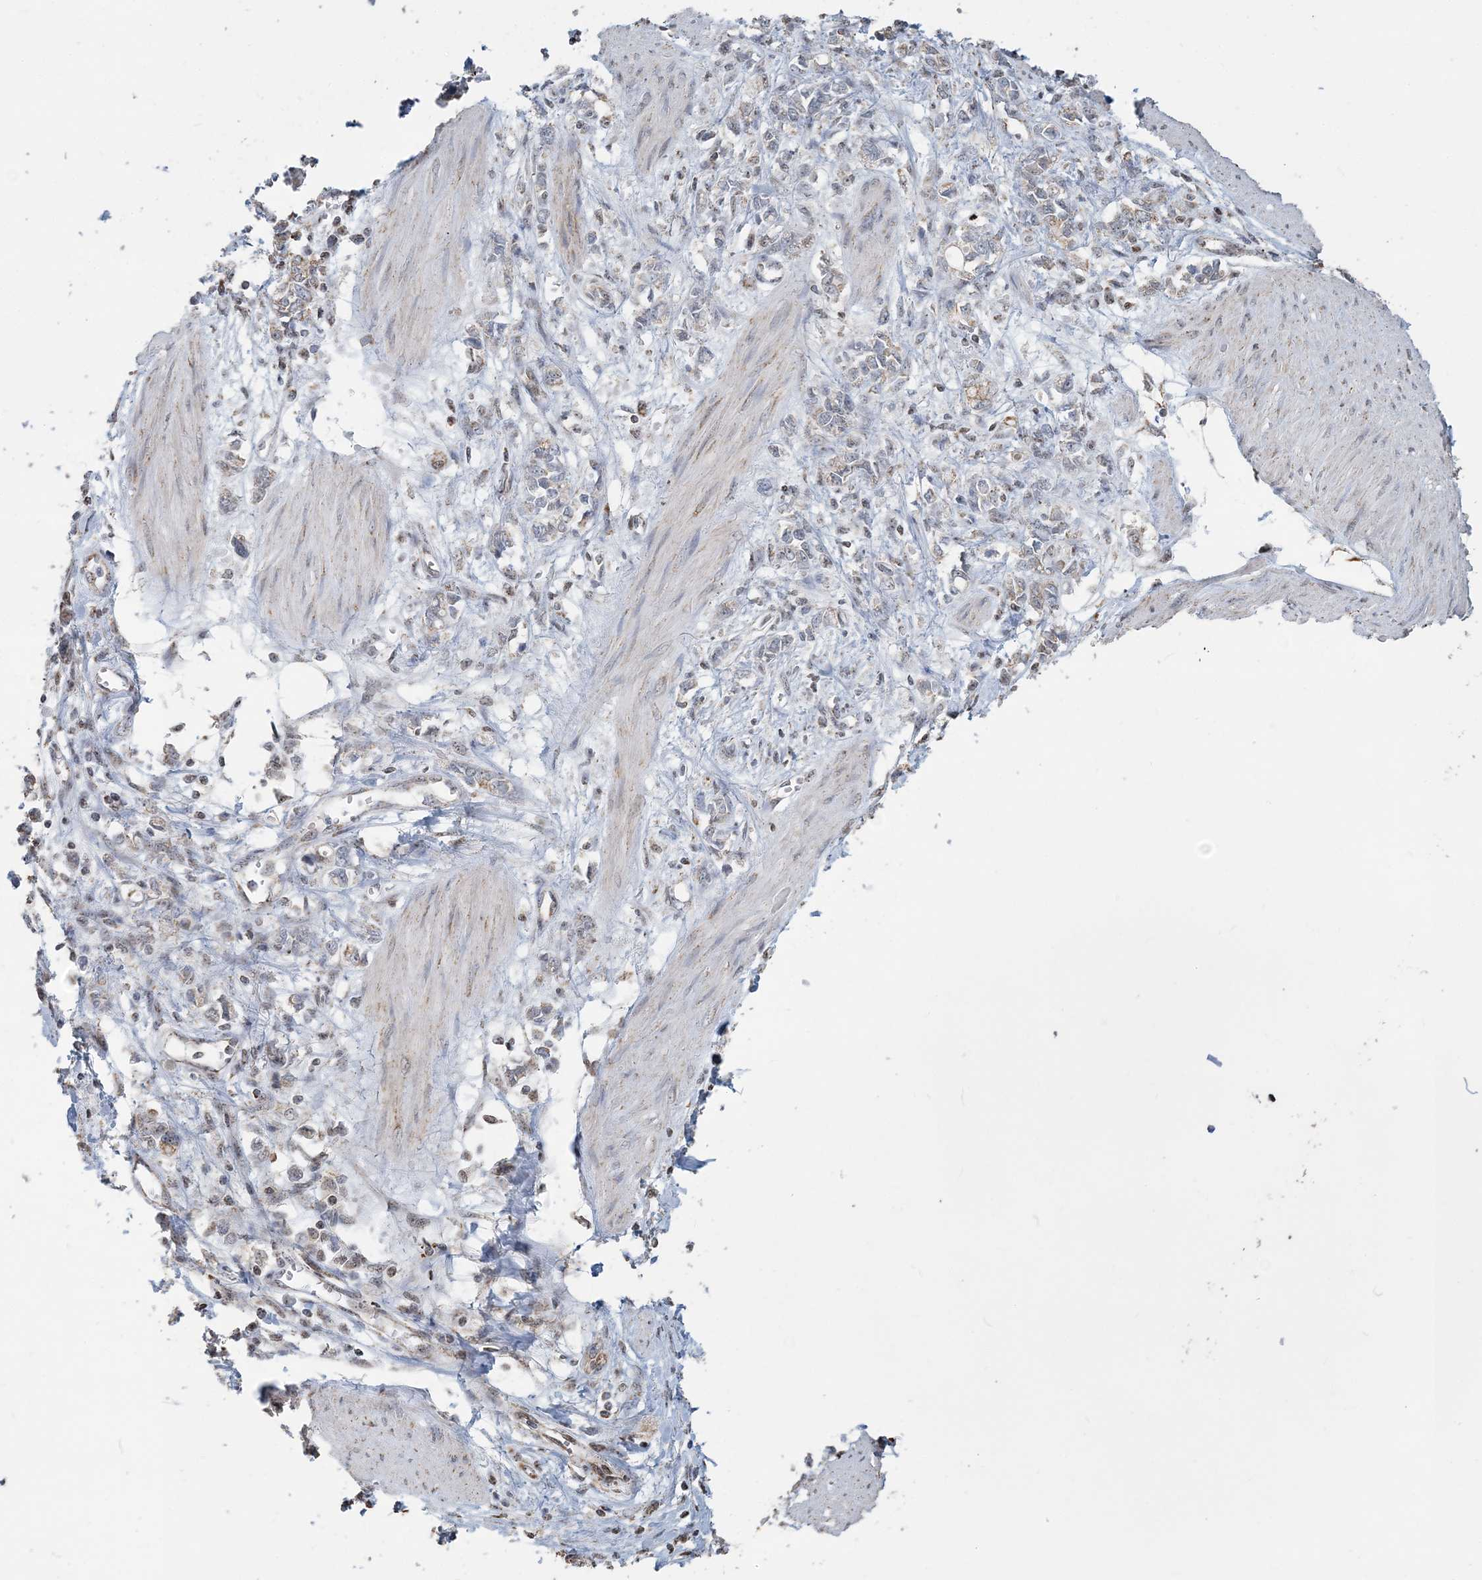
{"staining": {"intensity": "weak", "quantity": "25%-75%", "location": "cytoplasmic/membranous"}, "tissue": "stomach cancer", "cell_type": "Tumor cells", "image_type": "cancer", "snomed": [{"axis": "morphology", "description": "Adenocarcinoma, NOS"}, {"axis": "topography", "description": "Stomach"}], "caption": "Stomach adenocarcinoma stained with a protein marker reveals weak staining in tumor cells.", "gene": "SUCLG1", "patient": {"sex": "female", "age": 76}}